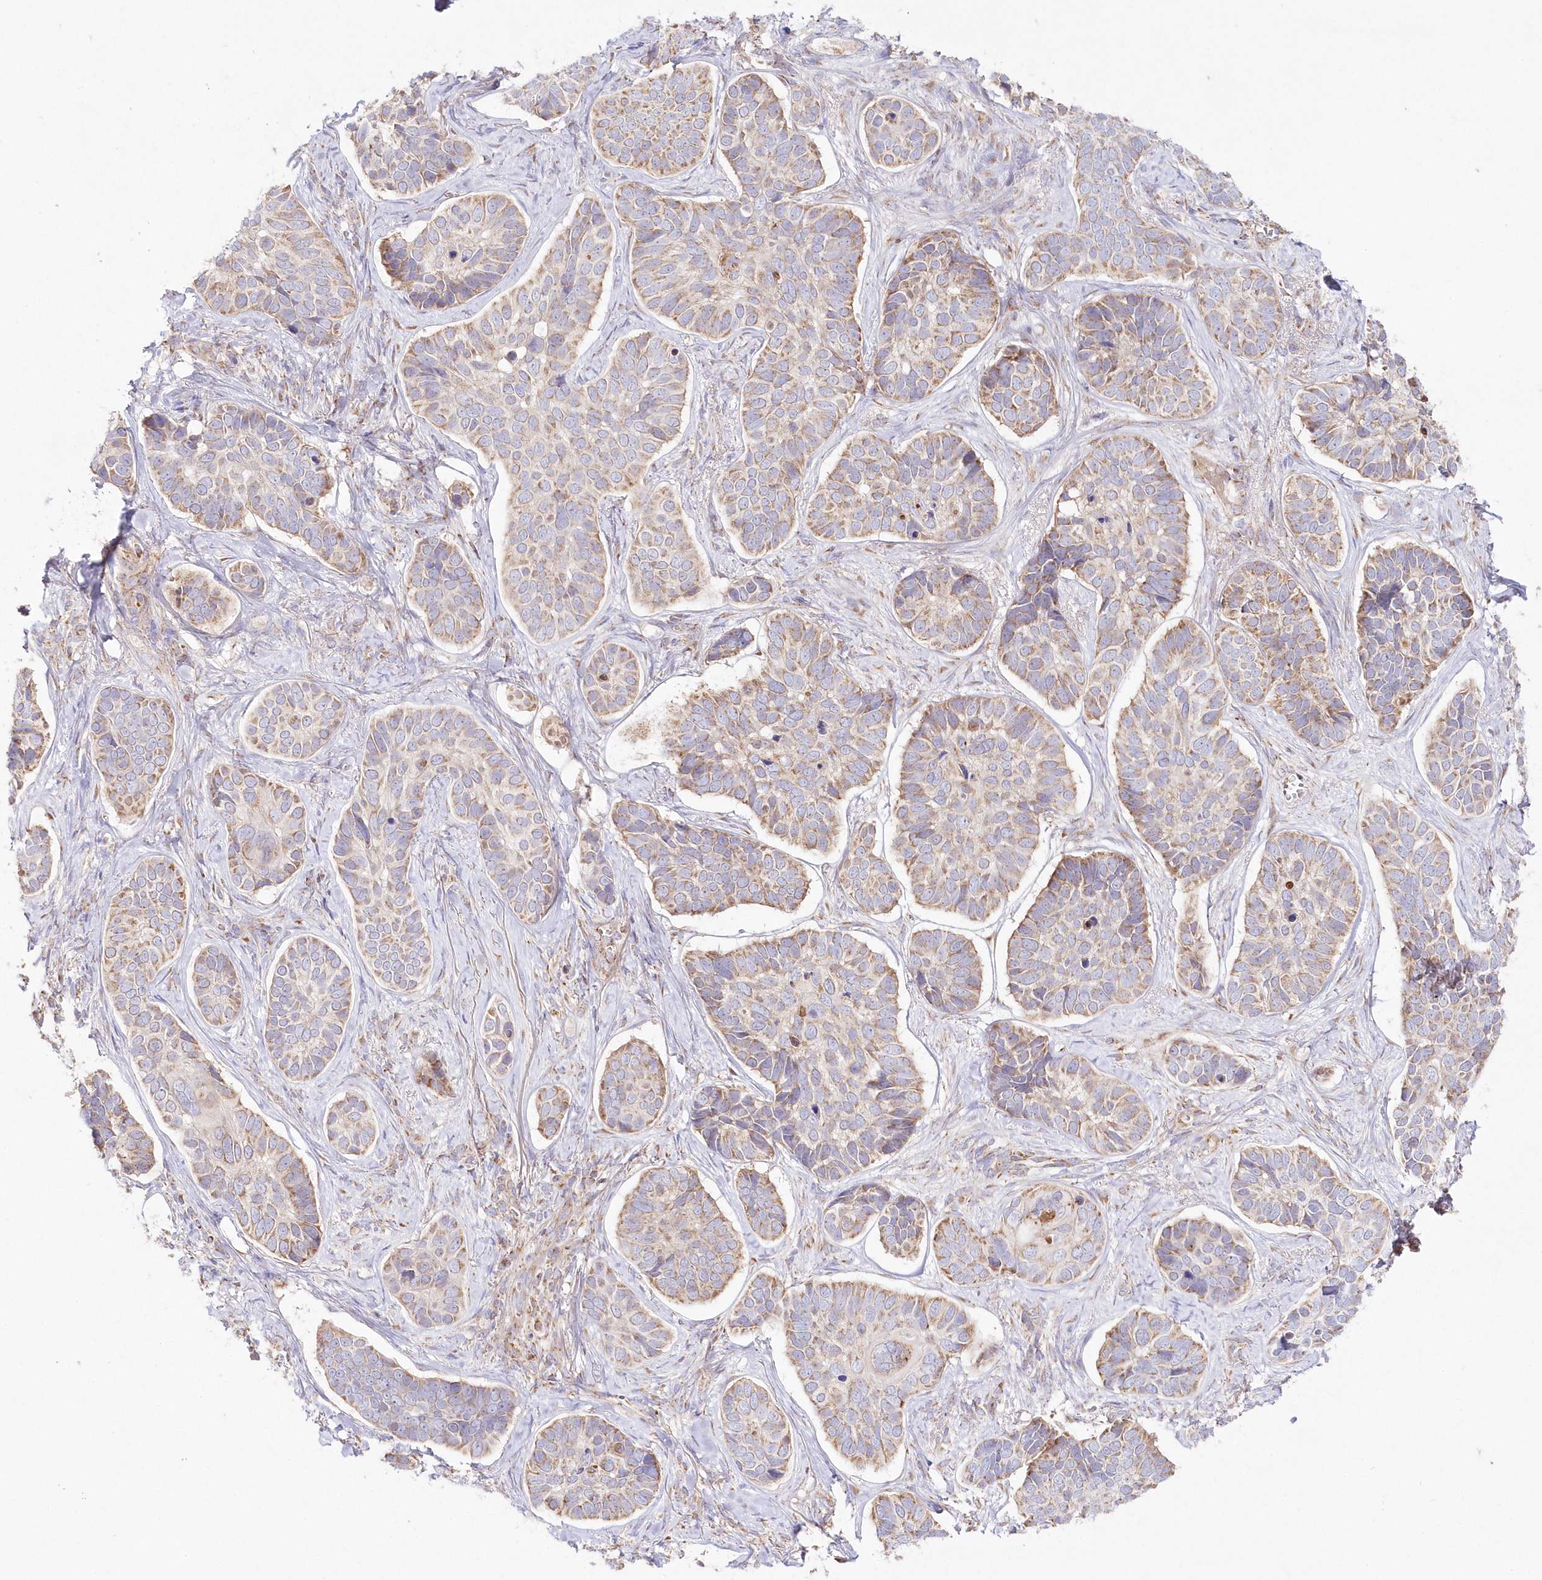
{"staining": {"intensity": "weak", "quantity": ">75%", "location": "cytoplasmic/membranous"}, "tissue": "skin cancer", "cell_type": "Tumor cells", "image_type": "cancer", "snomed": [{"axis": "morphology", "description": "Basal cell carcinoma"}, {"axis": "topography", "description": "Skin"}], "caption": "Human basal cell carcinoma (skin) stained for a protein (brown) displays weak cytoplasmic/membranous positive staining in approximately >75% of tumor cells.", "gene": "DNA2", "patient": {"sex": "male", "age": 62}}